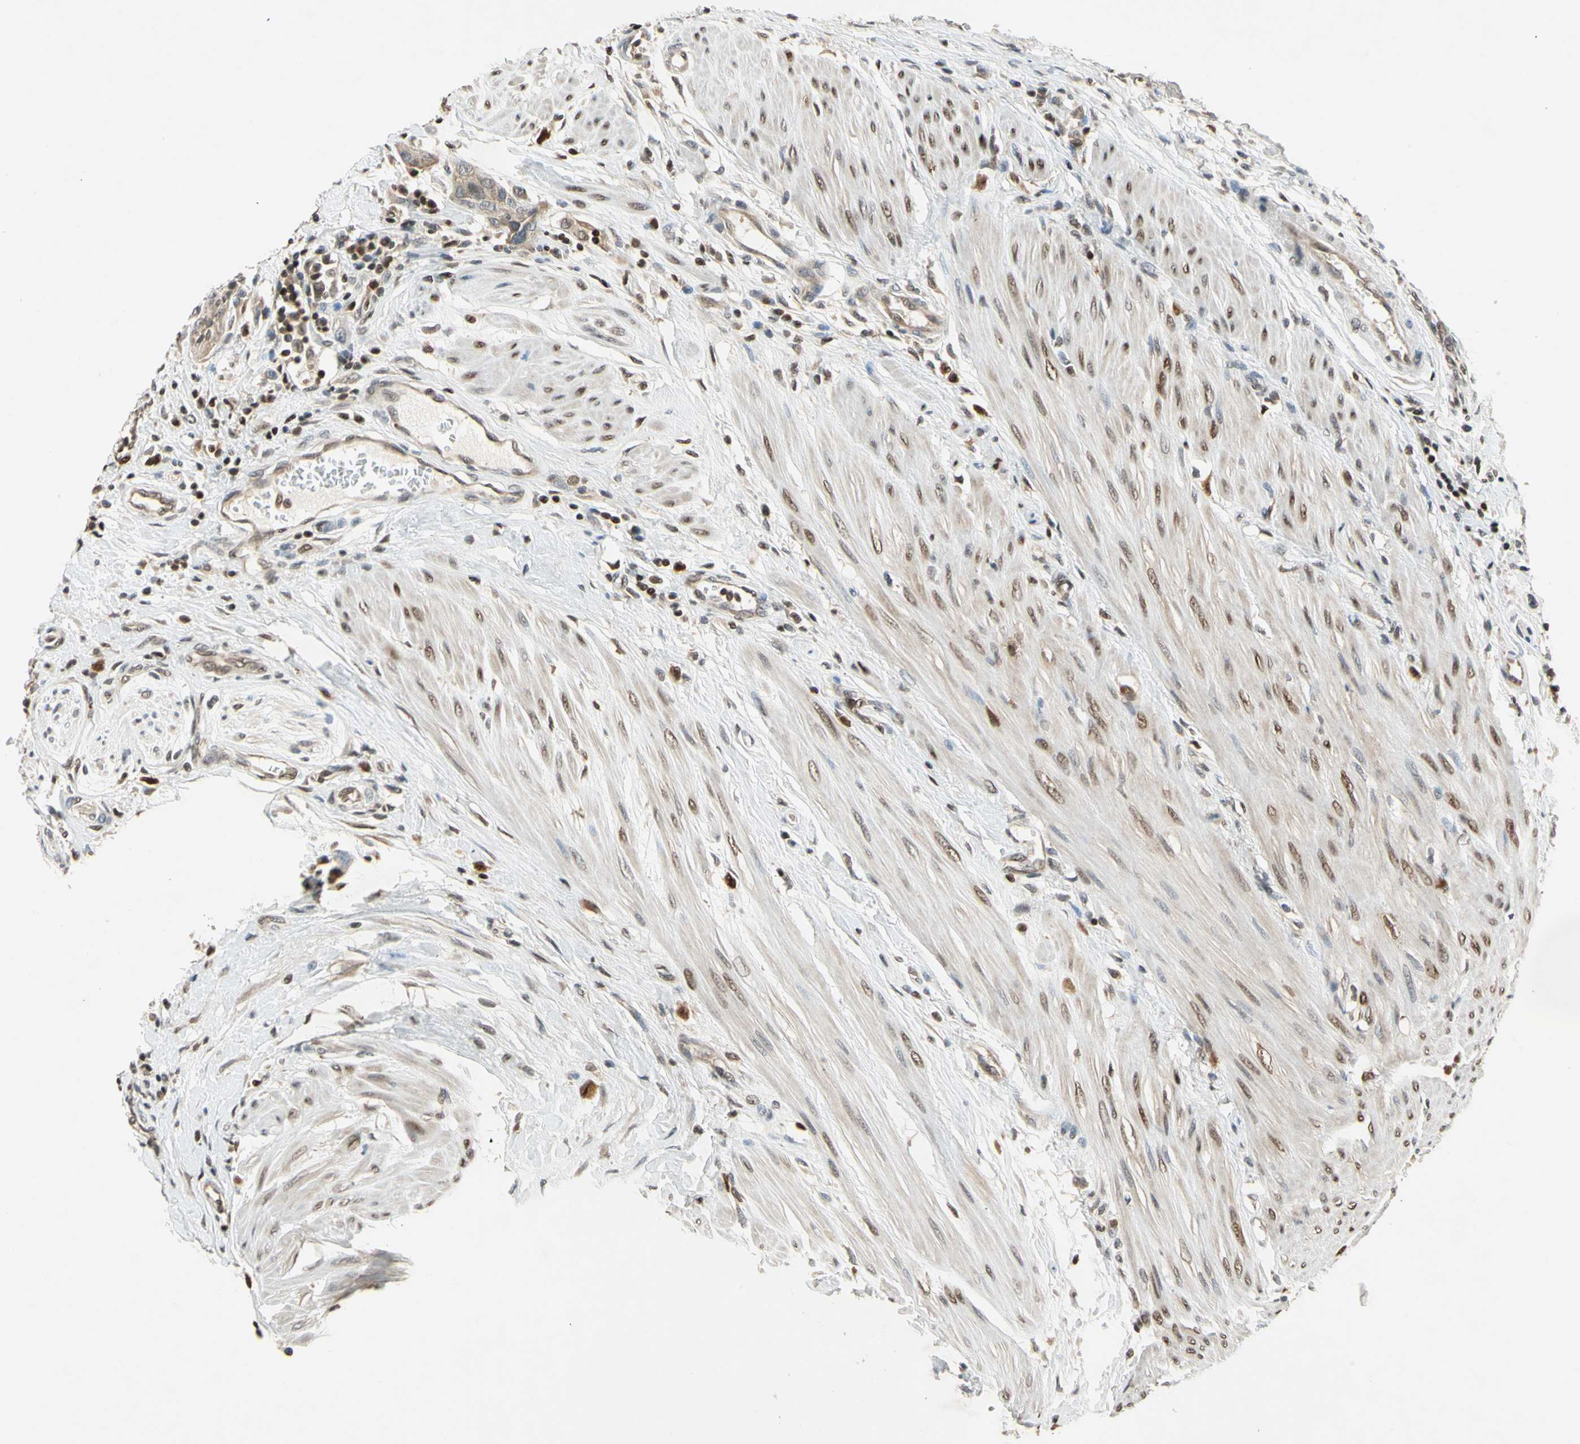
{"staining": {"intensity": "weak", "quantity": ">75%", "location": "cytoplasmic/membranous"}, "tissue": "urothelial cancer", "cell_type": "Tumor cells", "image_type": "cancer", "snomed": [{"axis": "morphology", "description": "Urothelial carcinoma, High grade"}, {"axis": "topography", "description": "Urinary bladder"}], "caption": "Human urothelial cancer stained with a protein marker shows weak staining in tumor cells.", "gene": "GSR", "patient": {"sex": "male", "age": 35}}